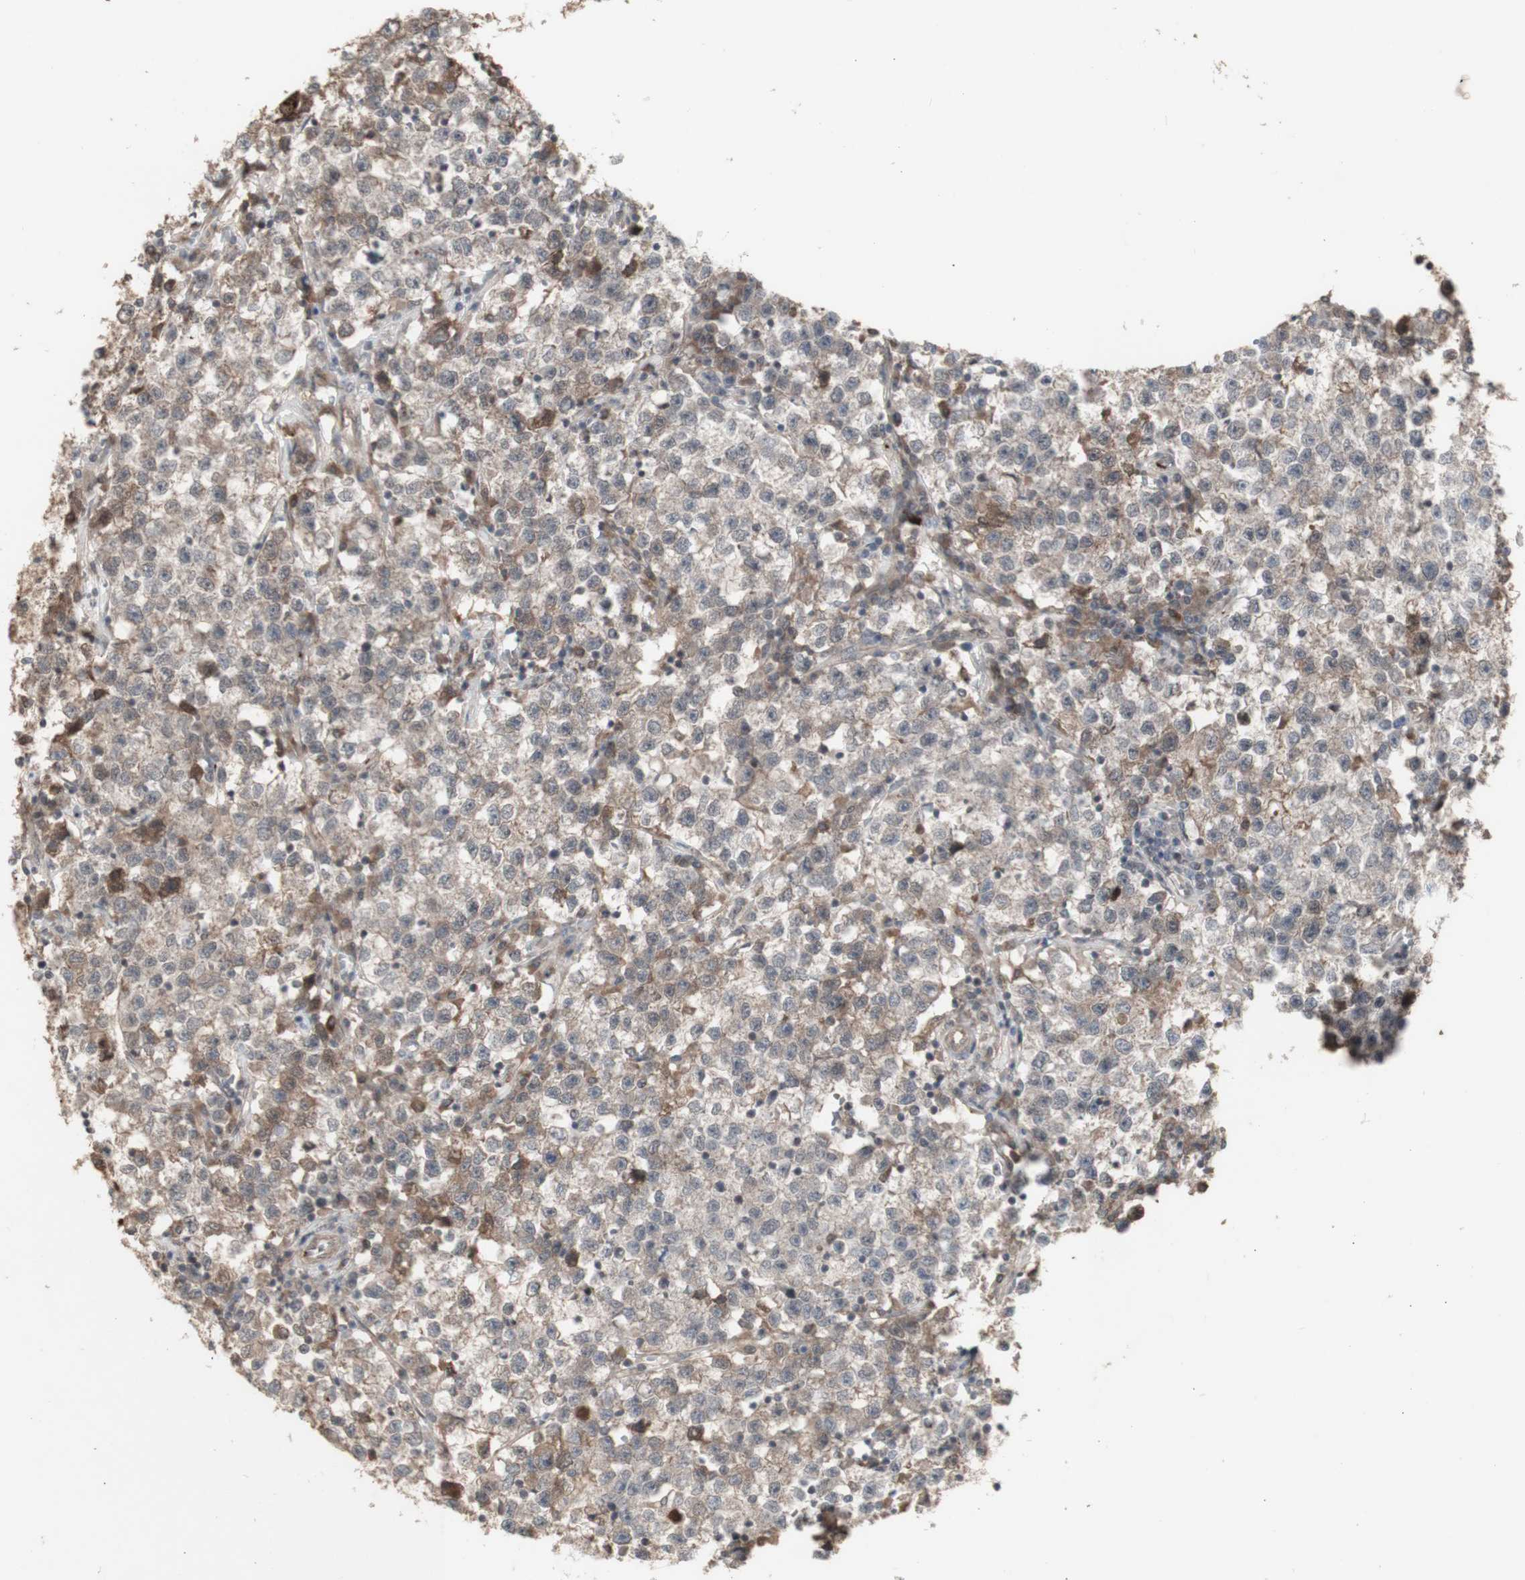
{"staining": {"intensity": "moderate", "quantity": "<25%", "location": "cytoplasmic/membranous"}, "tissue": "testis cancer", "cell_type": "Tumor cells", "image_type": "cancer", "snomed": [{"axis": "morphology", "description": "Seminoma, NOS"}, {"axis": "topography", "description": "Testis"}], "caption": "Tumor cells exhibit moderate cytoplasmic/membranous expression in about <25% of cells in testis seminoma. The protein is stained brown, and the nuclei are stained in blue (DAB IHC with brightfield microscopy, high magnification).", "gene": "ALOX12", "patient": {"sex": "male", "age": 22}}